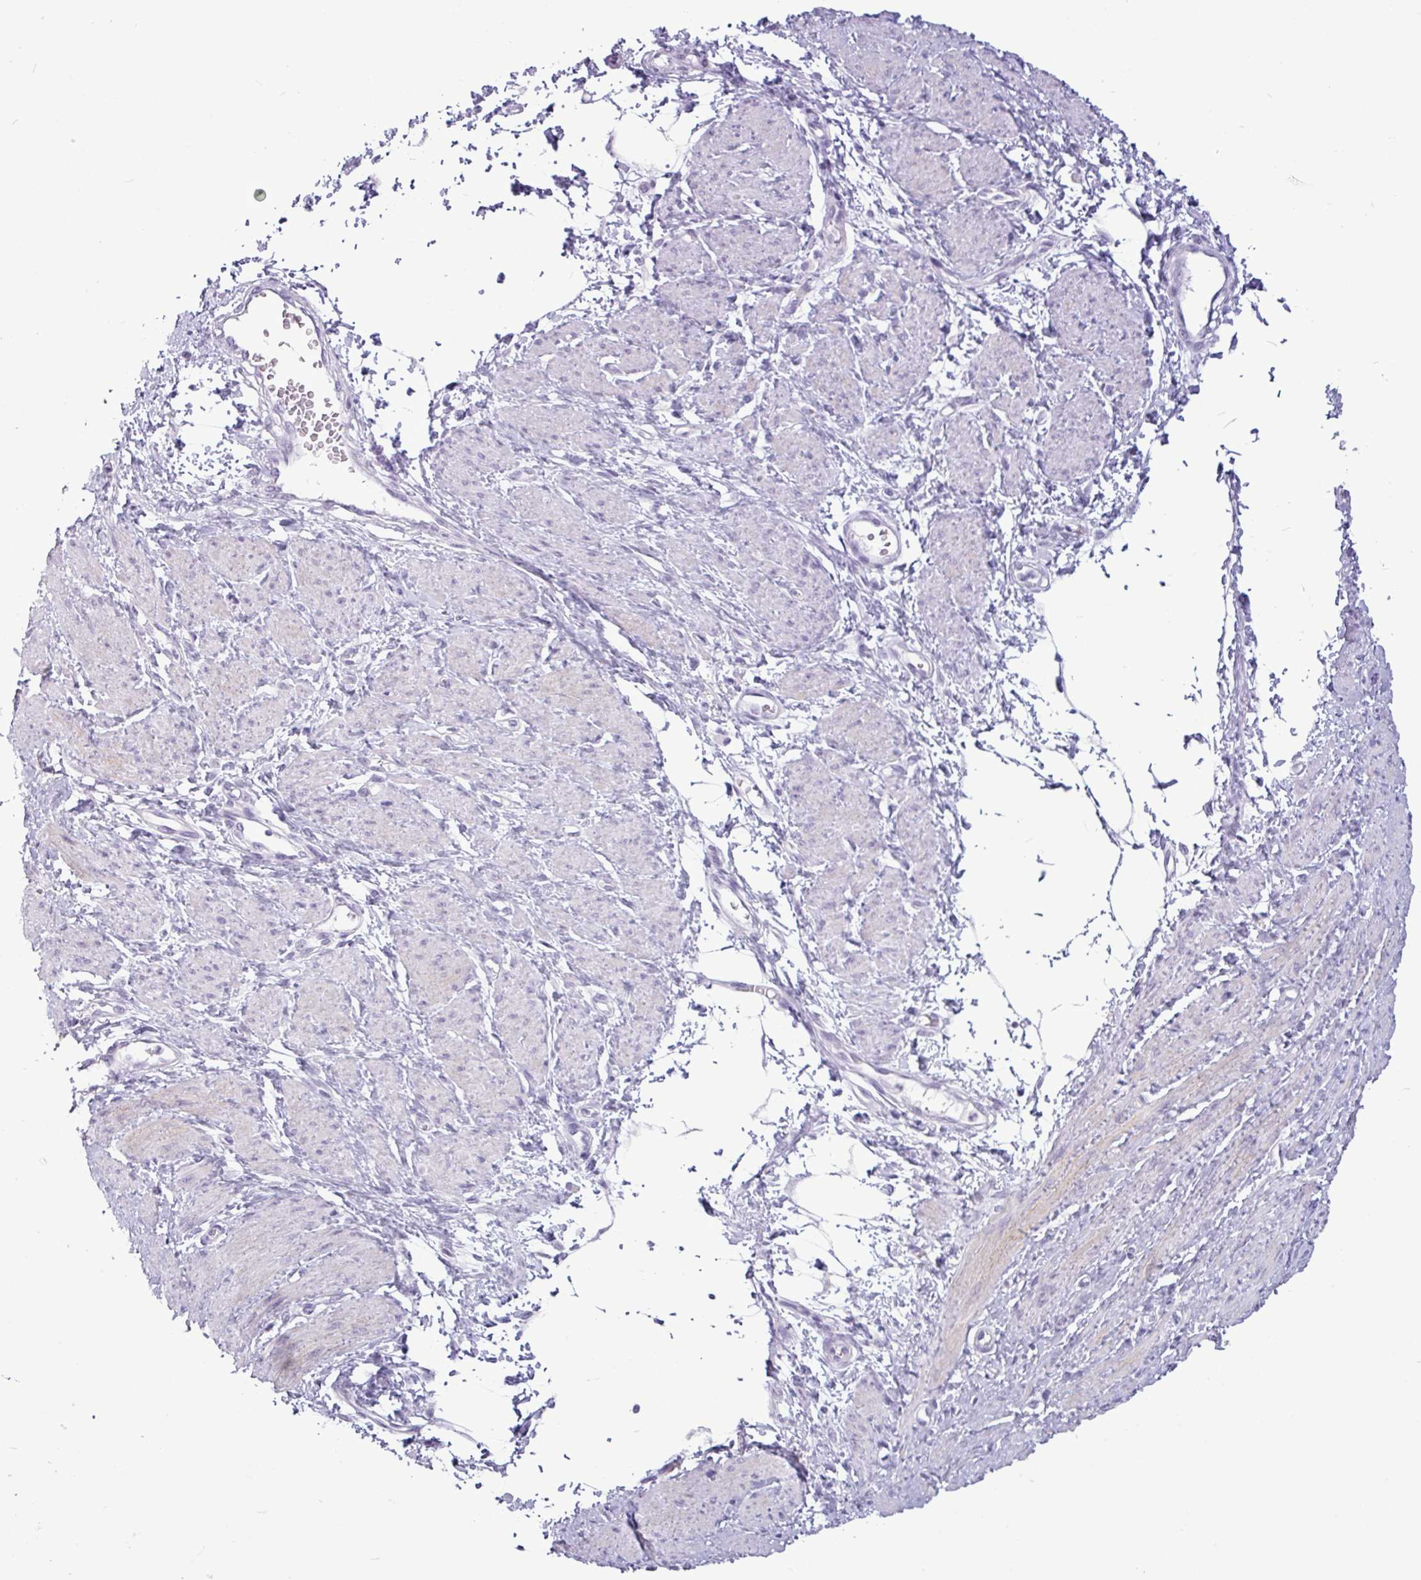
{"staining": {"intensity": "negative", "quantity": "none", "location": "none"}, "tissue": "smooth muscle", "cell_type": "Smooth muscle cells", "image_type": "normal", "snomed": [{"axis": "morphology", "description": "Normal tissue, NOS"}, {"axis": "topography", "description": "Smooth muscle"}, {"axis": "topography", "description": "Uterus"}], "caption": "This image is of normal smooth muscle stained with IHC to label a protein in brown with the nuclei are counter-stained blue. There is no expression in smooth muscle cells.", "gene": "AMY2A", "patient": {"sex": "female", "age": 39}}